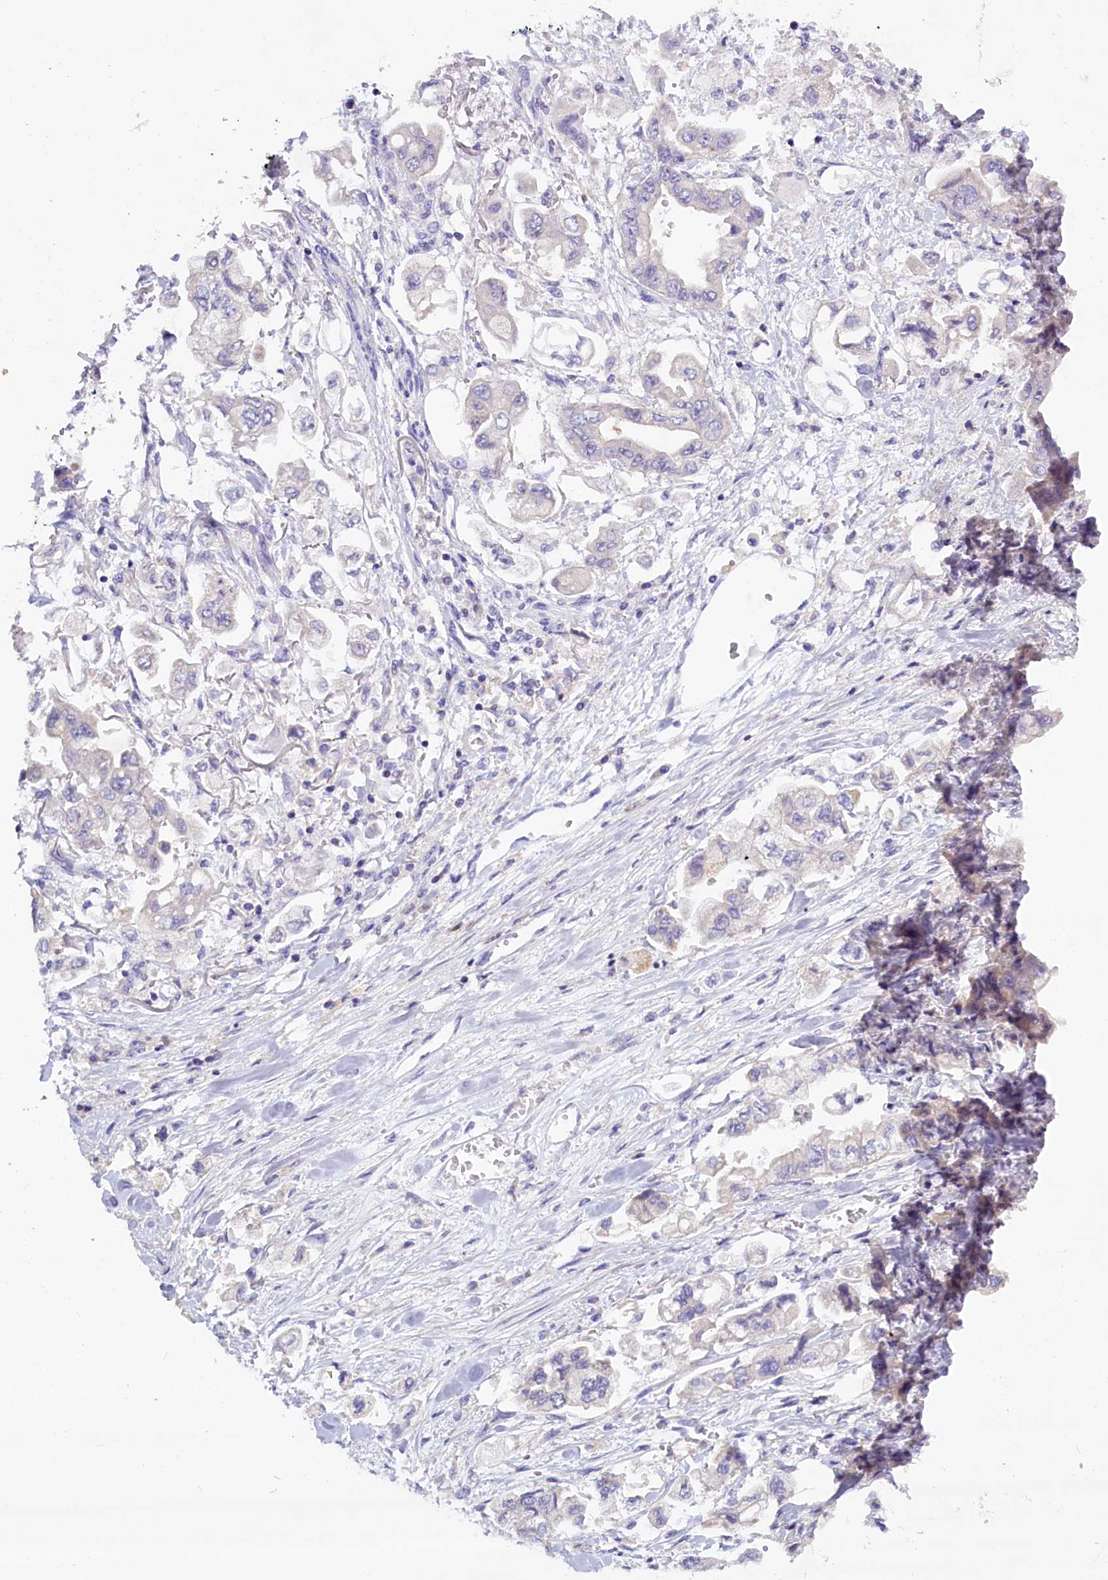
{"staining": {"intensity": "negative", "quantity": "none", "location": "none"}, "tissue": "stomach cancer", "cell_type": "Tumor cells", "image_type": "cancer", "snomed": [{"axis": "morphology", "description": "Adenocarcinoma, NOS"}, {"axis": "topography", "description": "Stomach"}], "caption": "This is an IHC photomicrograph of adenocarcinoma (stomach). There is no staining in tumor cells.", "gene": "RTTN", "patient": {"sex": "male", "age": 62}}